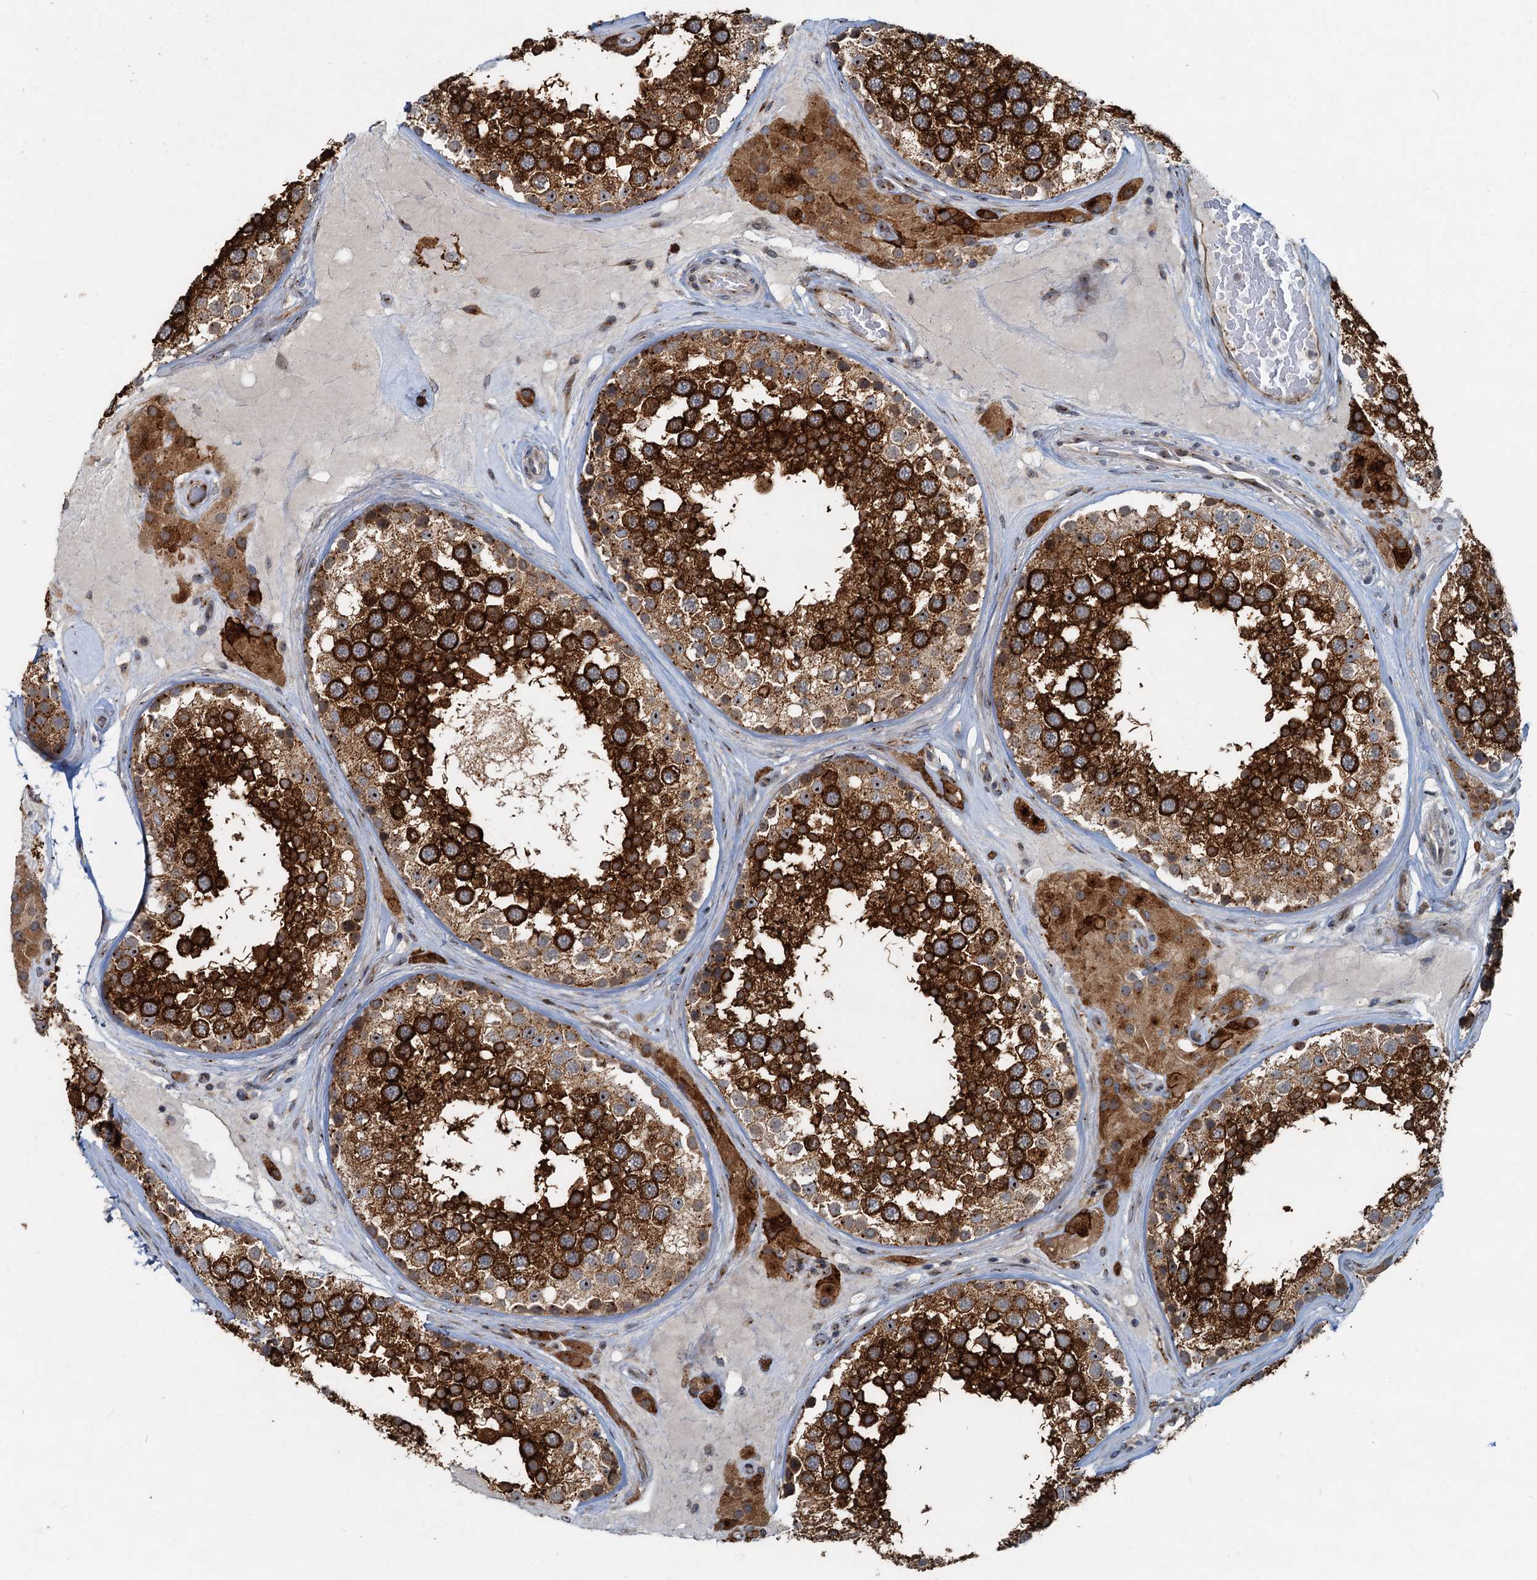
{"staining": {"intensity": "strong", "quantity": ">75%", "location": "cytoplasmic/membranous"}, "tissue": "testis", "cell_type": "Cells in seminiferous ducts", "image_type": "normal", "snomed": [{"axis": "morphology", "description": "Normal tissue, NOS"}, {"axis": "topography", "description": "Testis"}], "caption": "DAB immunohistochemical staining of normal testis displays strong cytoplasmic/membranous protein expression in approximately >75% of cells in seminiferous ducts. Nuclei are stained in blue.", "gene": "CEP68", "patient": {"sex": "male", "age": 46}}